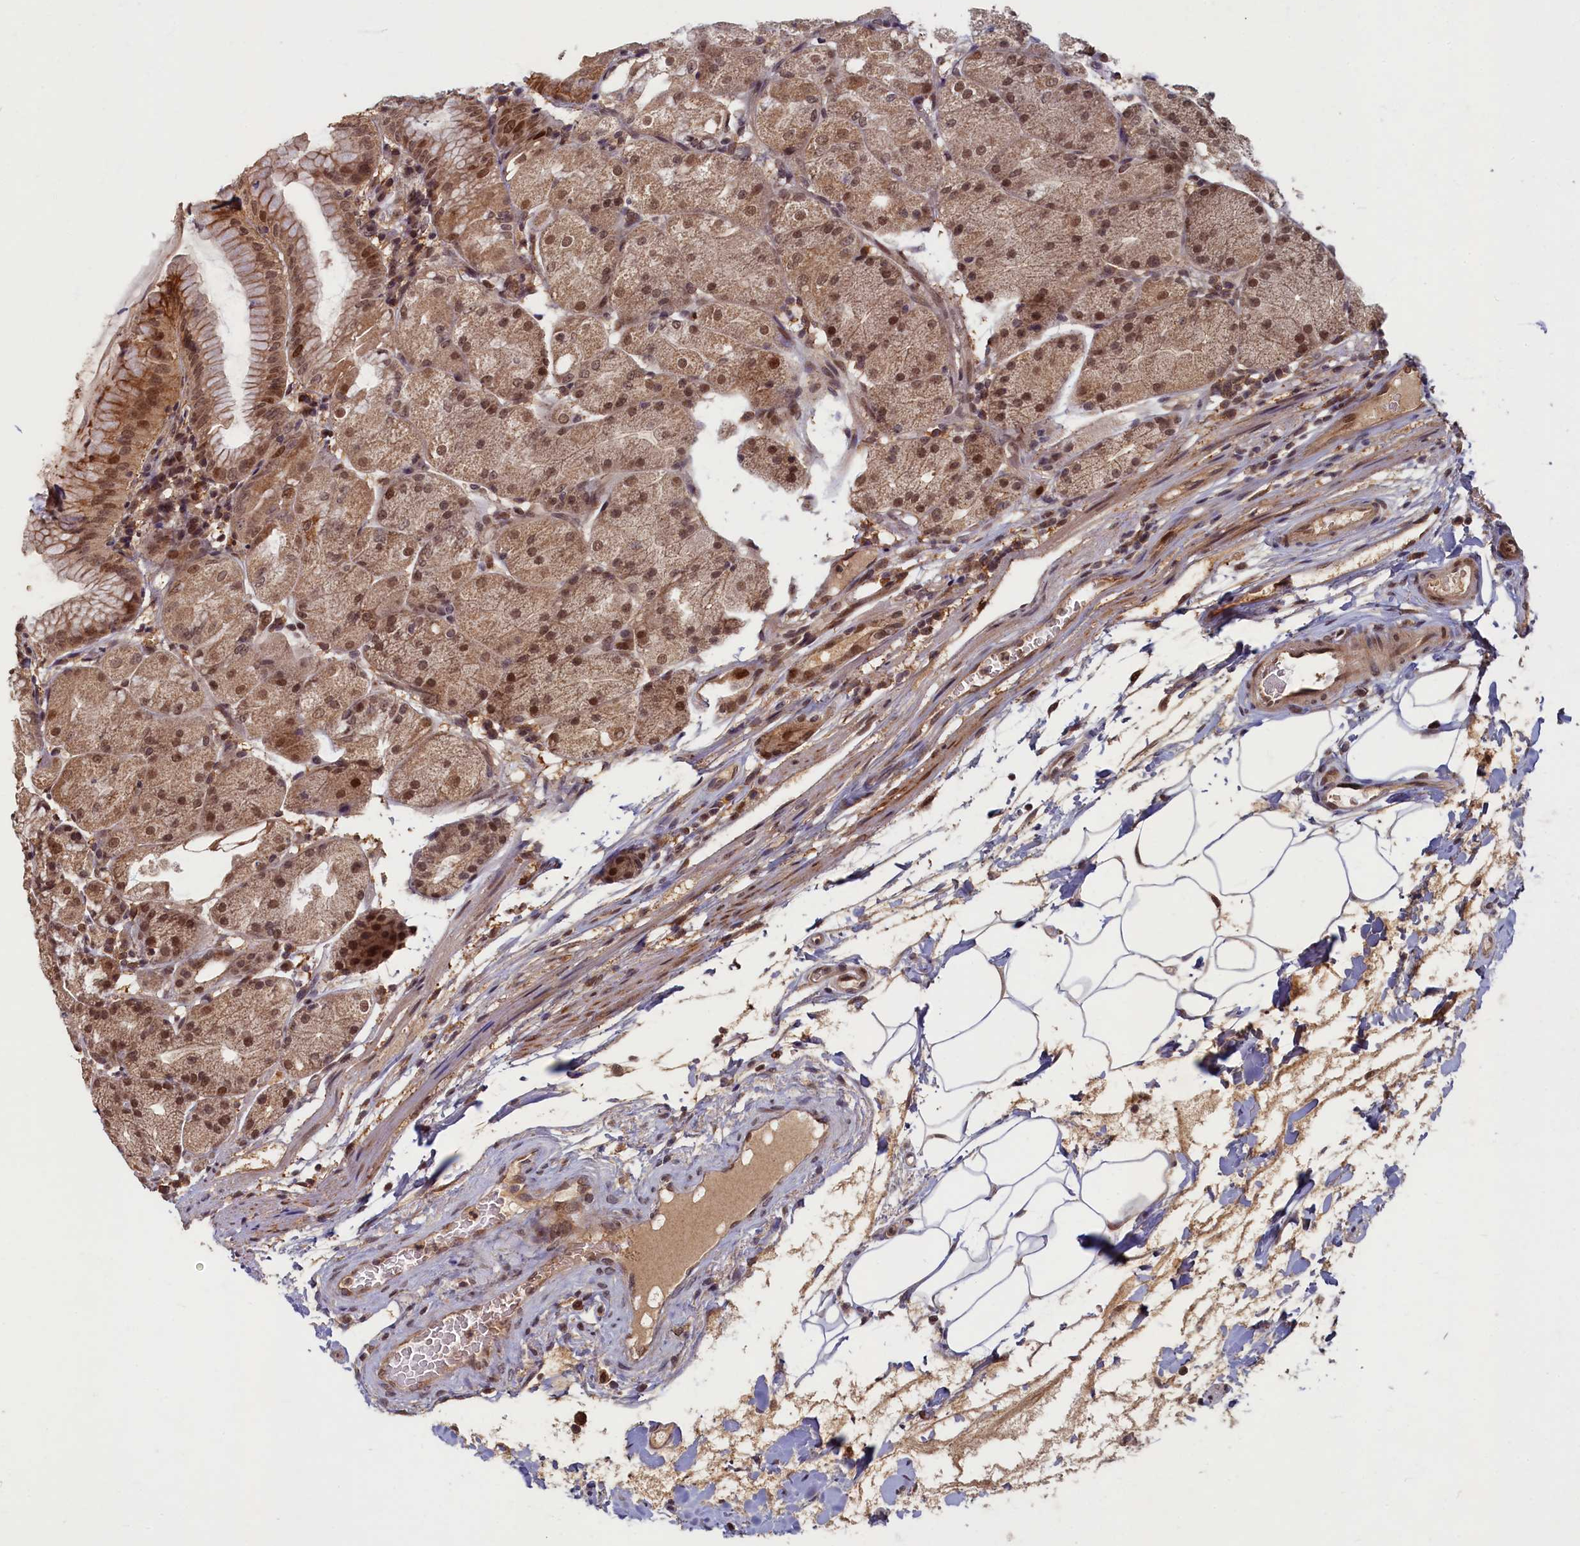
{"staining": {"intensity": "moderate", "quantity": ">75%", "location": "cytoplasmic/membranous,nuclear"}, "tissue": "stomach", "cell_type": "Glandular cells", "image_type": "normal", "snomed": [{"axis": "morphology", "description": "Normal tissue, NOS"}, {"axis": "topography", "description": "Stomach, upper"}, {"axis": "topography", "description": "Stomach, lower"}], "caption": "High-power microscopy captured an IHC photomicrograph of benign stomach, revealing moderate cytoplasmic/membranous,nuclear expression in approximately >75% of glandular cells. Nuclei are stained in blue.", "gene": "BRCA1", "patient": {"sex": "male", "age": 62}}